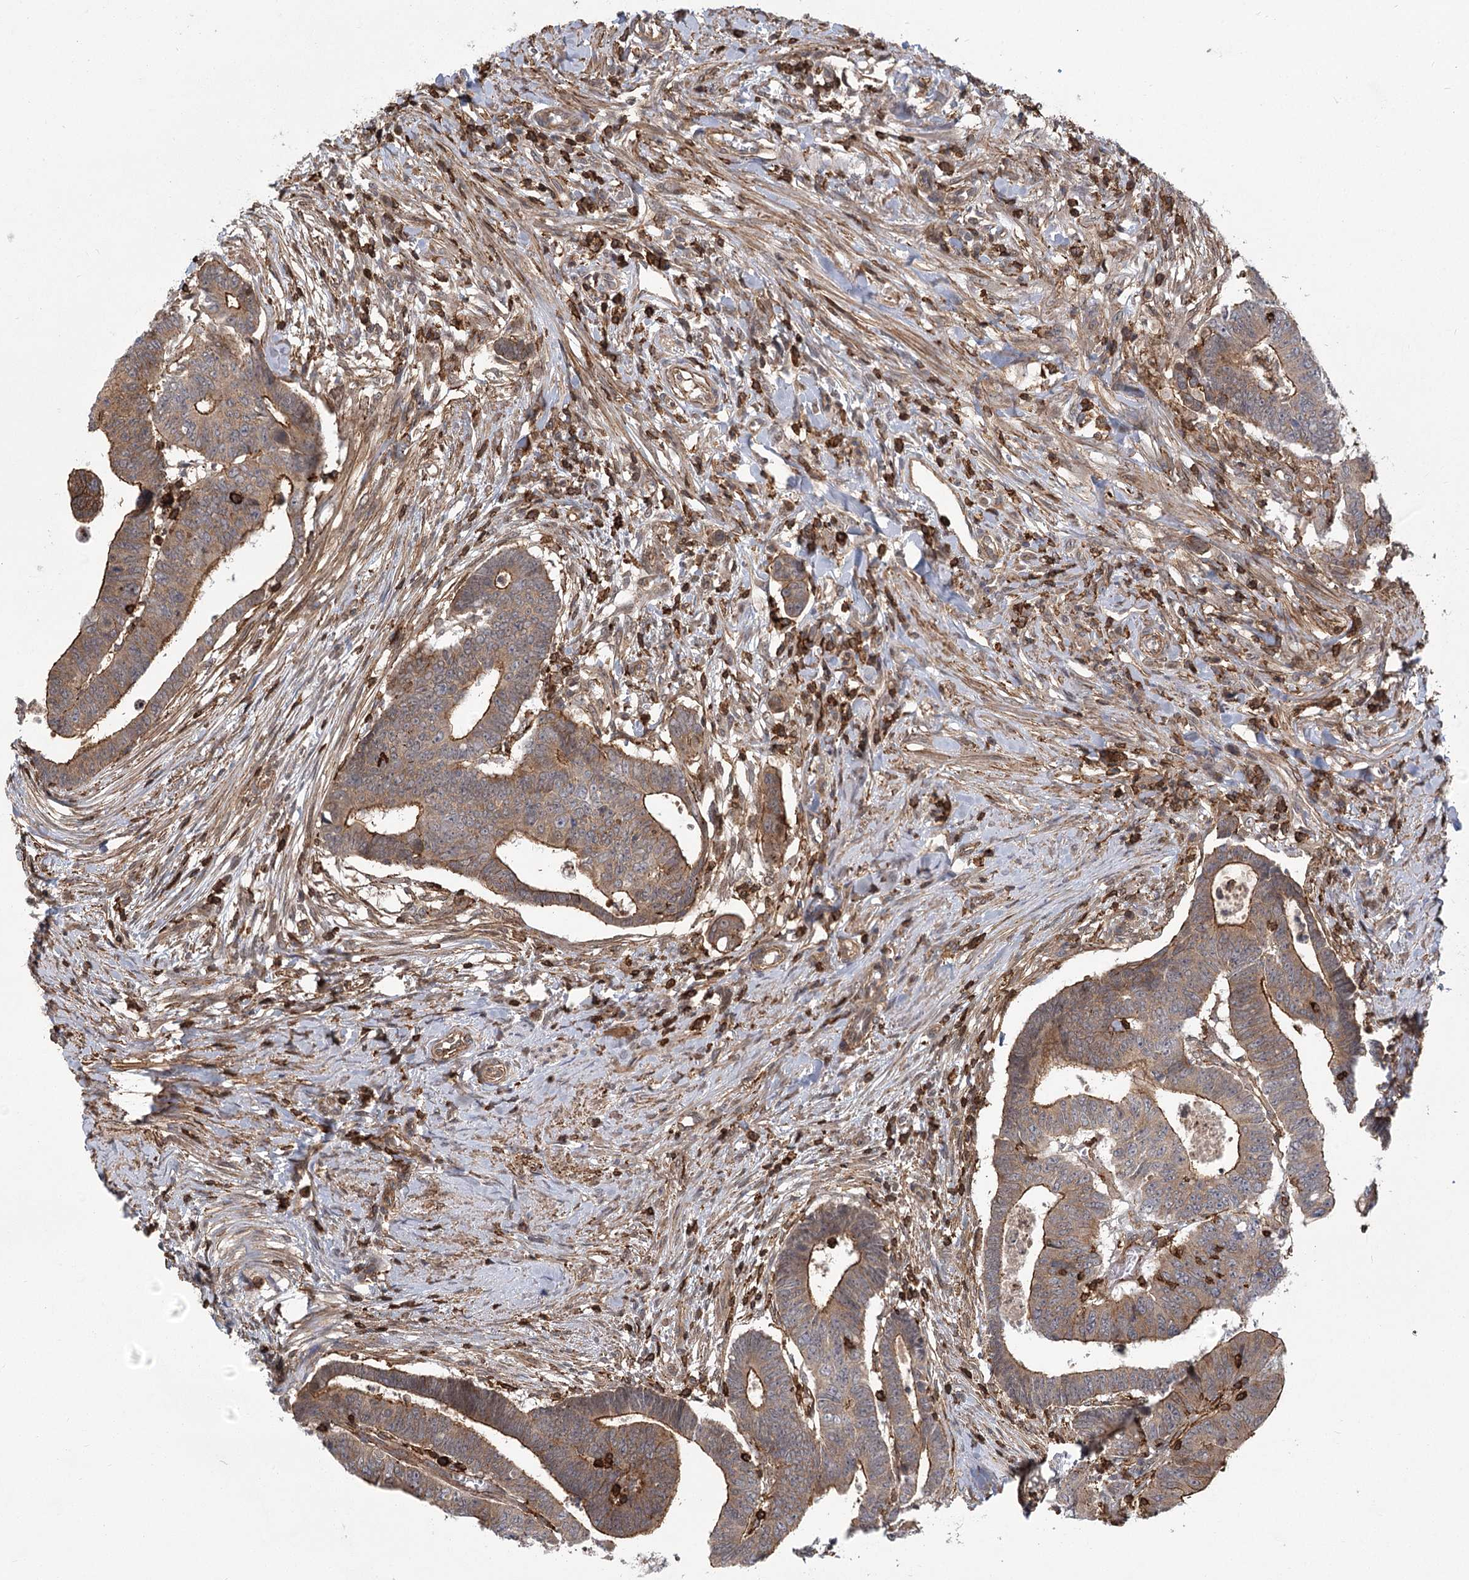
{"staining": {"intensity": "strong", "quantity": ">75%", "location": "cytoplasmic/membranous"}, "tissue": "colorectal cancer", "cell_type": "Tumor cells", "image_type": "cancer", "snomed": [{"axis": "morphology", "description": "Normal tissue, NOS"}, {"axis": "morphology", "description": "Adenocarcinoma, NOS"}, {"axis": "topography", "description": "Rectum"}], "caption": "Immunohistochemical staining of colorectal cancer (adenocarcinoma) displays strong cytoplasmic/membranous protein expression in about >75% of tumor cells. The staining is performed using DAB brown chromogen to label protein expression. The nuclei are counter-stained blue using hematoxylin.", "gene": "MEPE", "patient": {"sex": "female", "age": 65}}